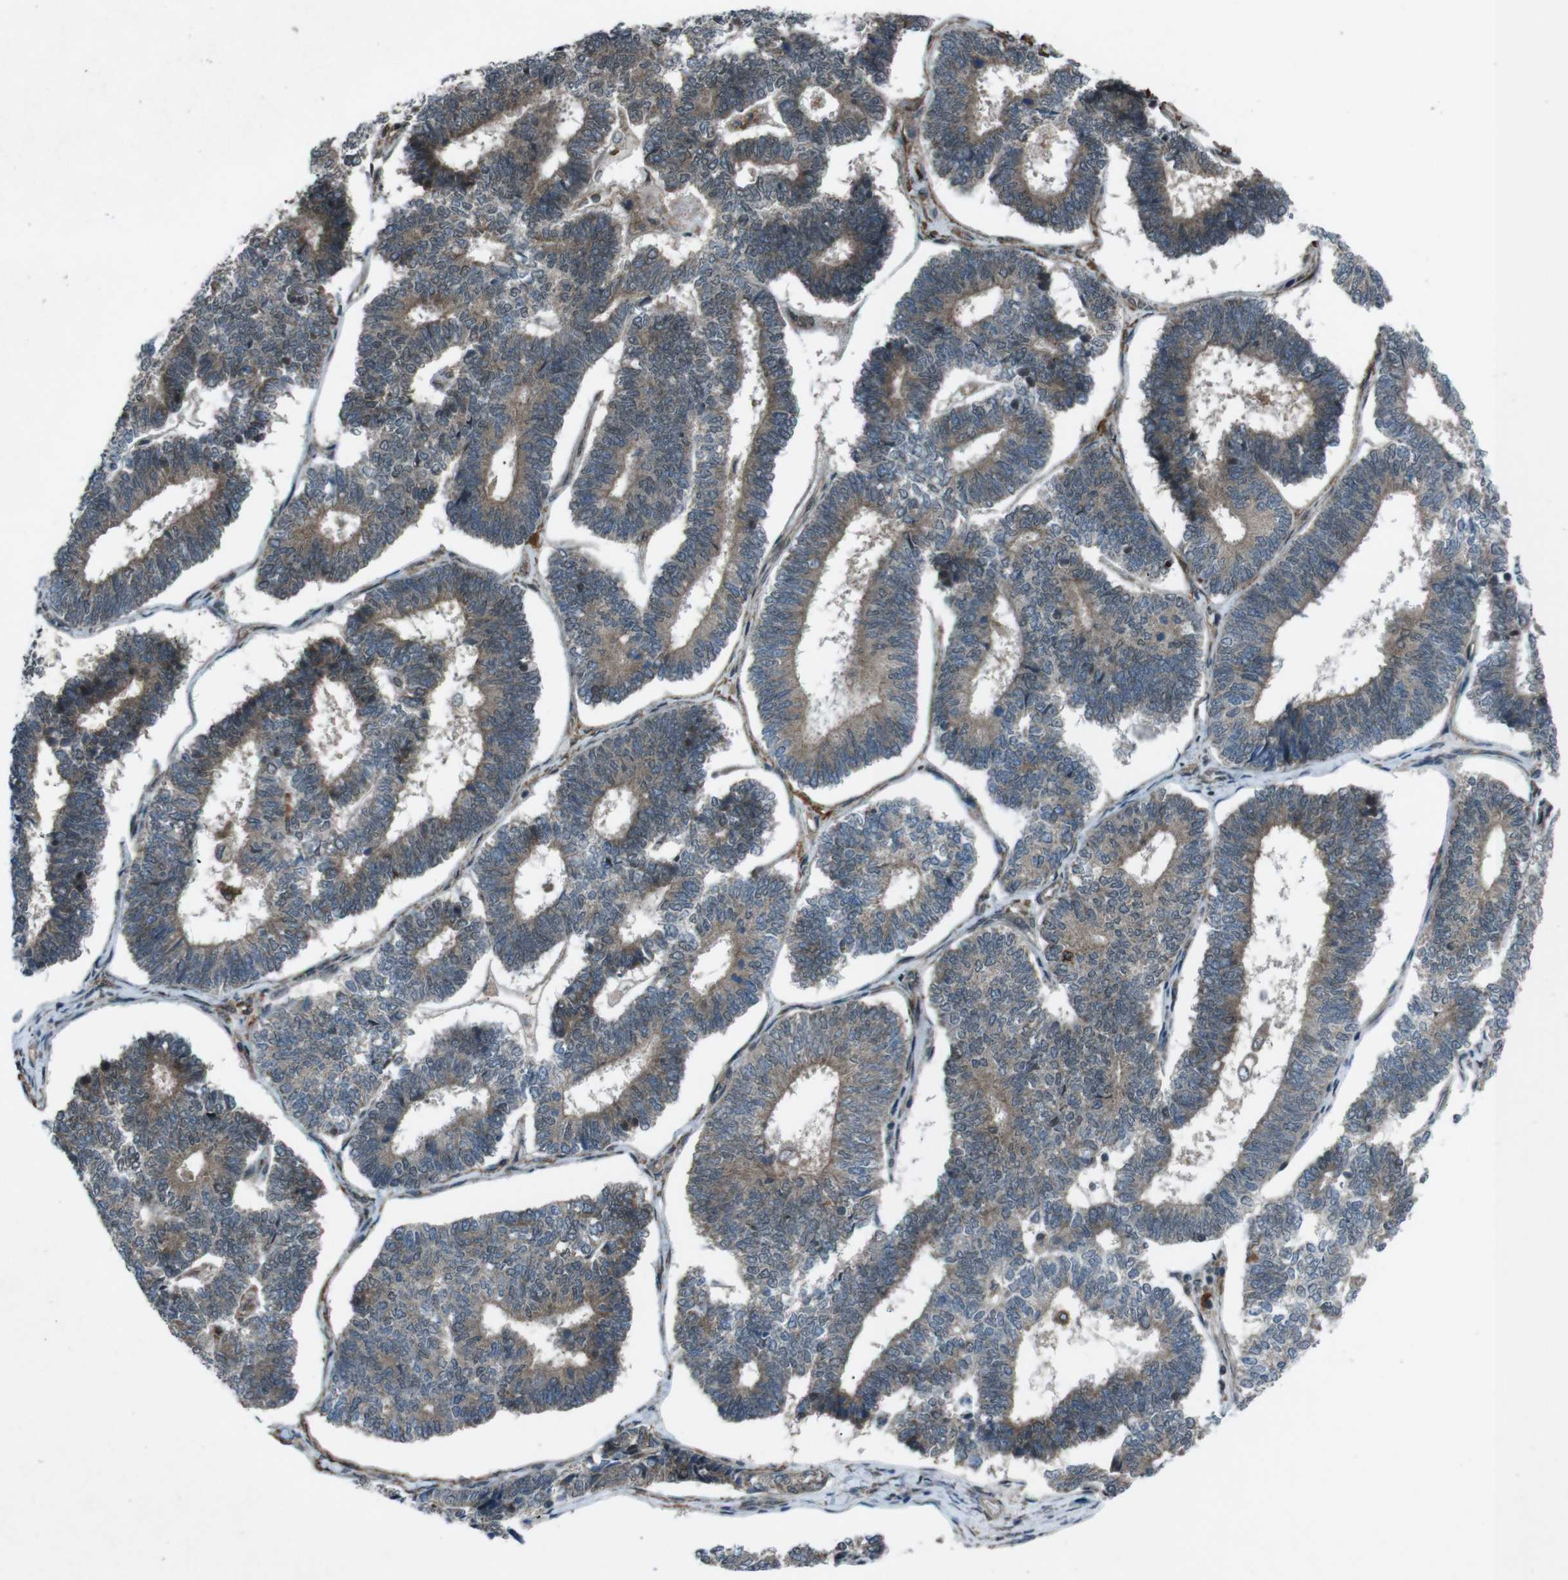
{"staining": {"intensity": "moderate", "quantity": ">75%", "location": "cytoplasmic/membranous"}, "tissue": "endometrial cancer", "cell_type": "Tumor cells", "image_type": "cancer", "snomed": [{"axis": "morphology", "description": "Adenocarcinoma, NOS"}, {"axis": "topography", "description": "Endometrium"}], "caption": "Adenocarcinoma (endometrial) tissue exhibits moderate cytoplasmic/membranous expression in approximately >75% of tumor cells, visualized by immunohistochemistry.", "gene": "SLC27A4", "patient": {"sex": "female", "age": 70}}